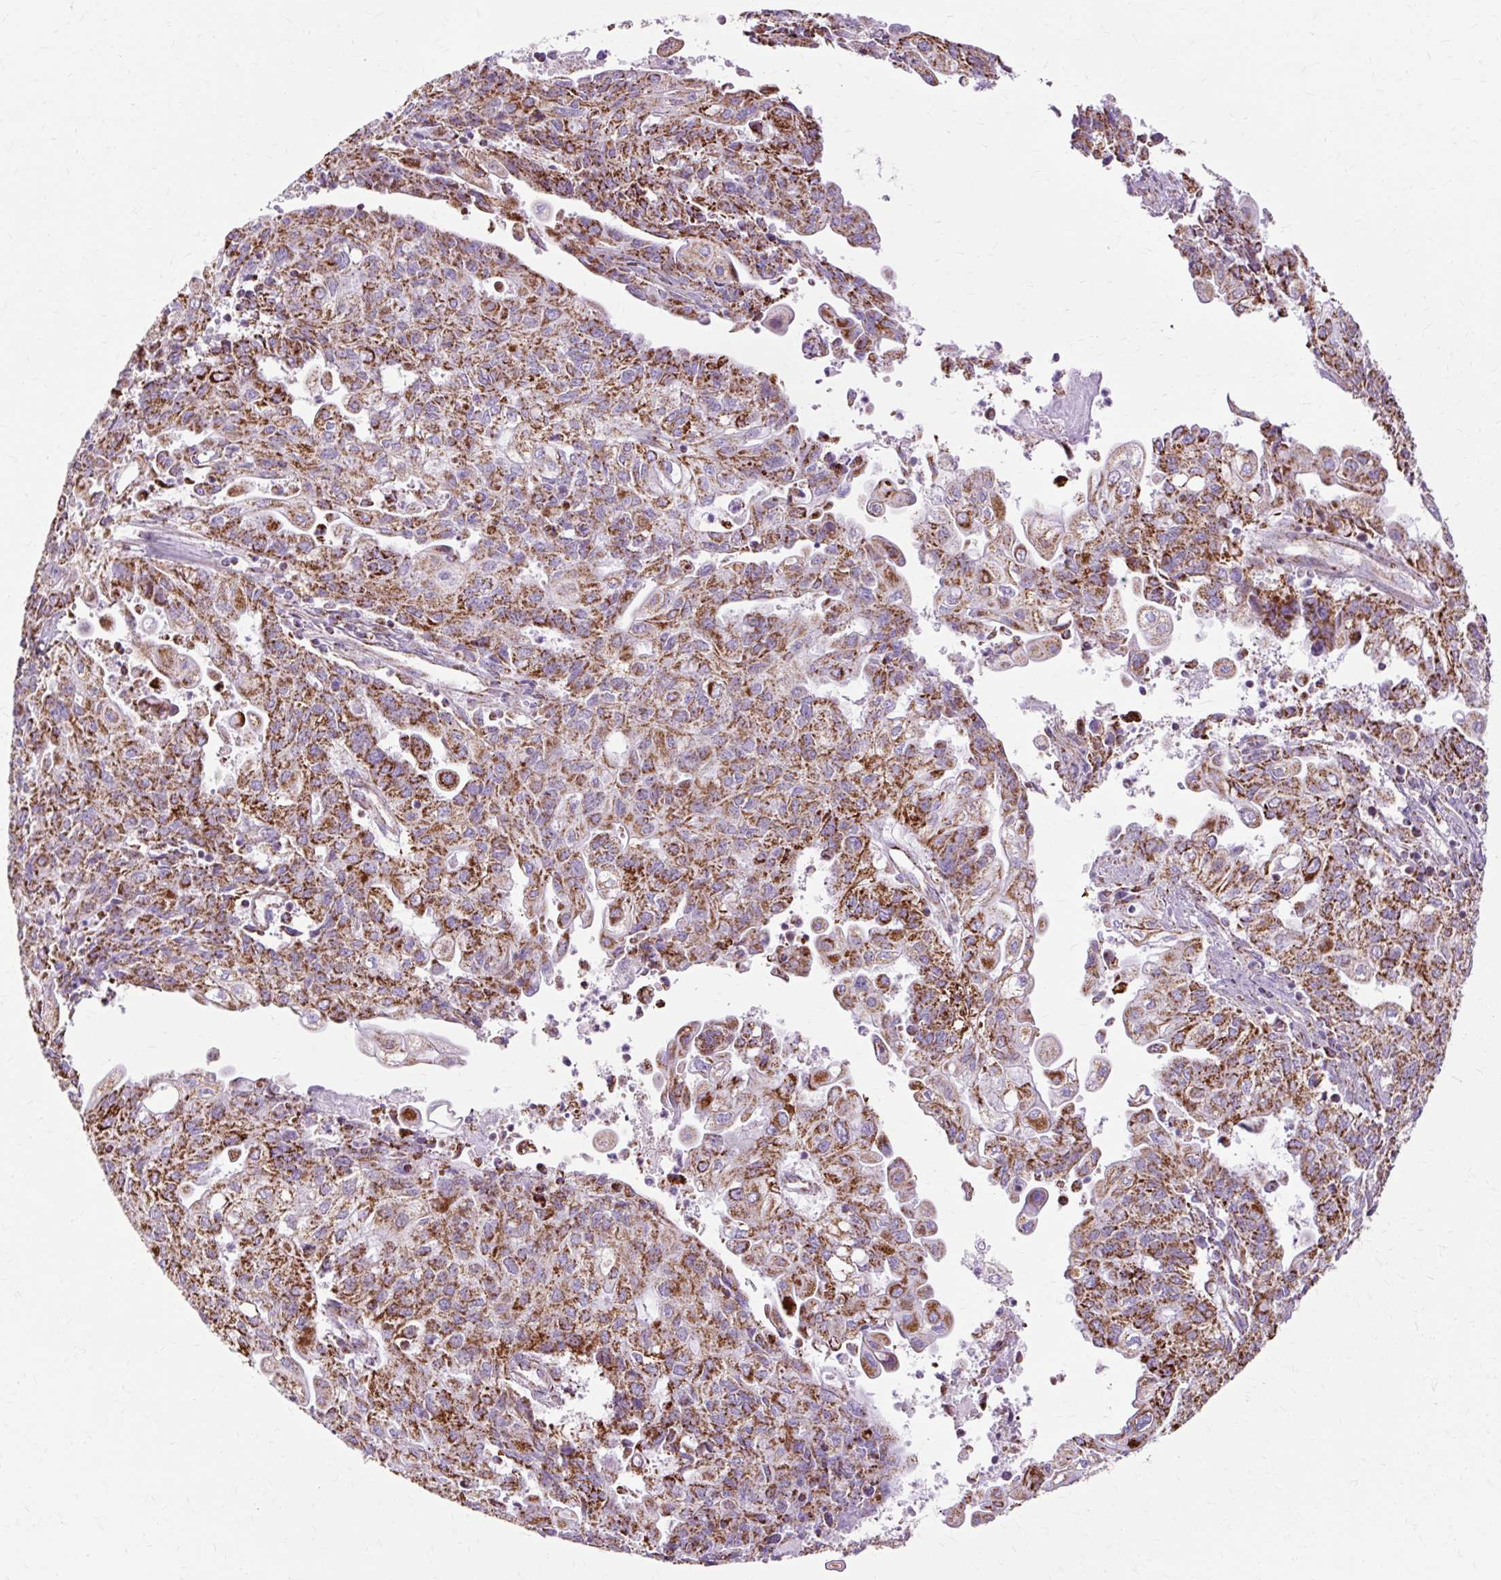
{"staining": {"intensity": "strong", "quantity": ">75%", "location": "cytoplasmic/membranous"}, "tissue": "endometrial cancer", "cell_type": "Tumor cells", "image_type": "cancer", "snomed": [{"axis": "morphology", "description": "Adenocarcinoma, NOS"}, {"axis": "topography", "description": "Endometrium"}], "caption": "The histopathology image exhibits immunohistochemical staining of endometrial cancer. There is strong cytoplasmic/membranous positivity is appreciated in about >75% of tumor cells.", "gene": "DLAT", "patient": {"sex": "female", "age": 54}}